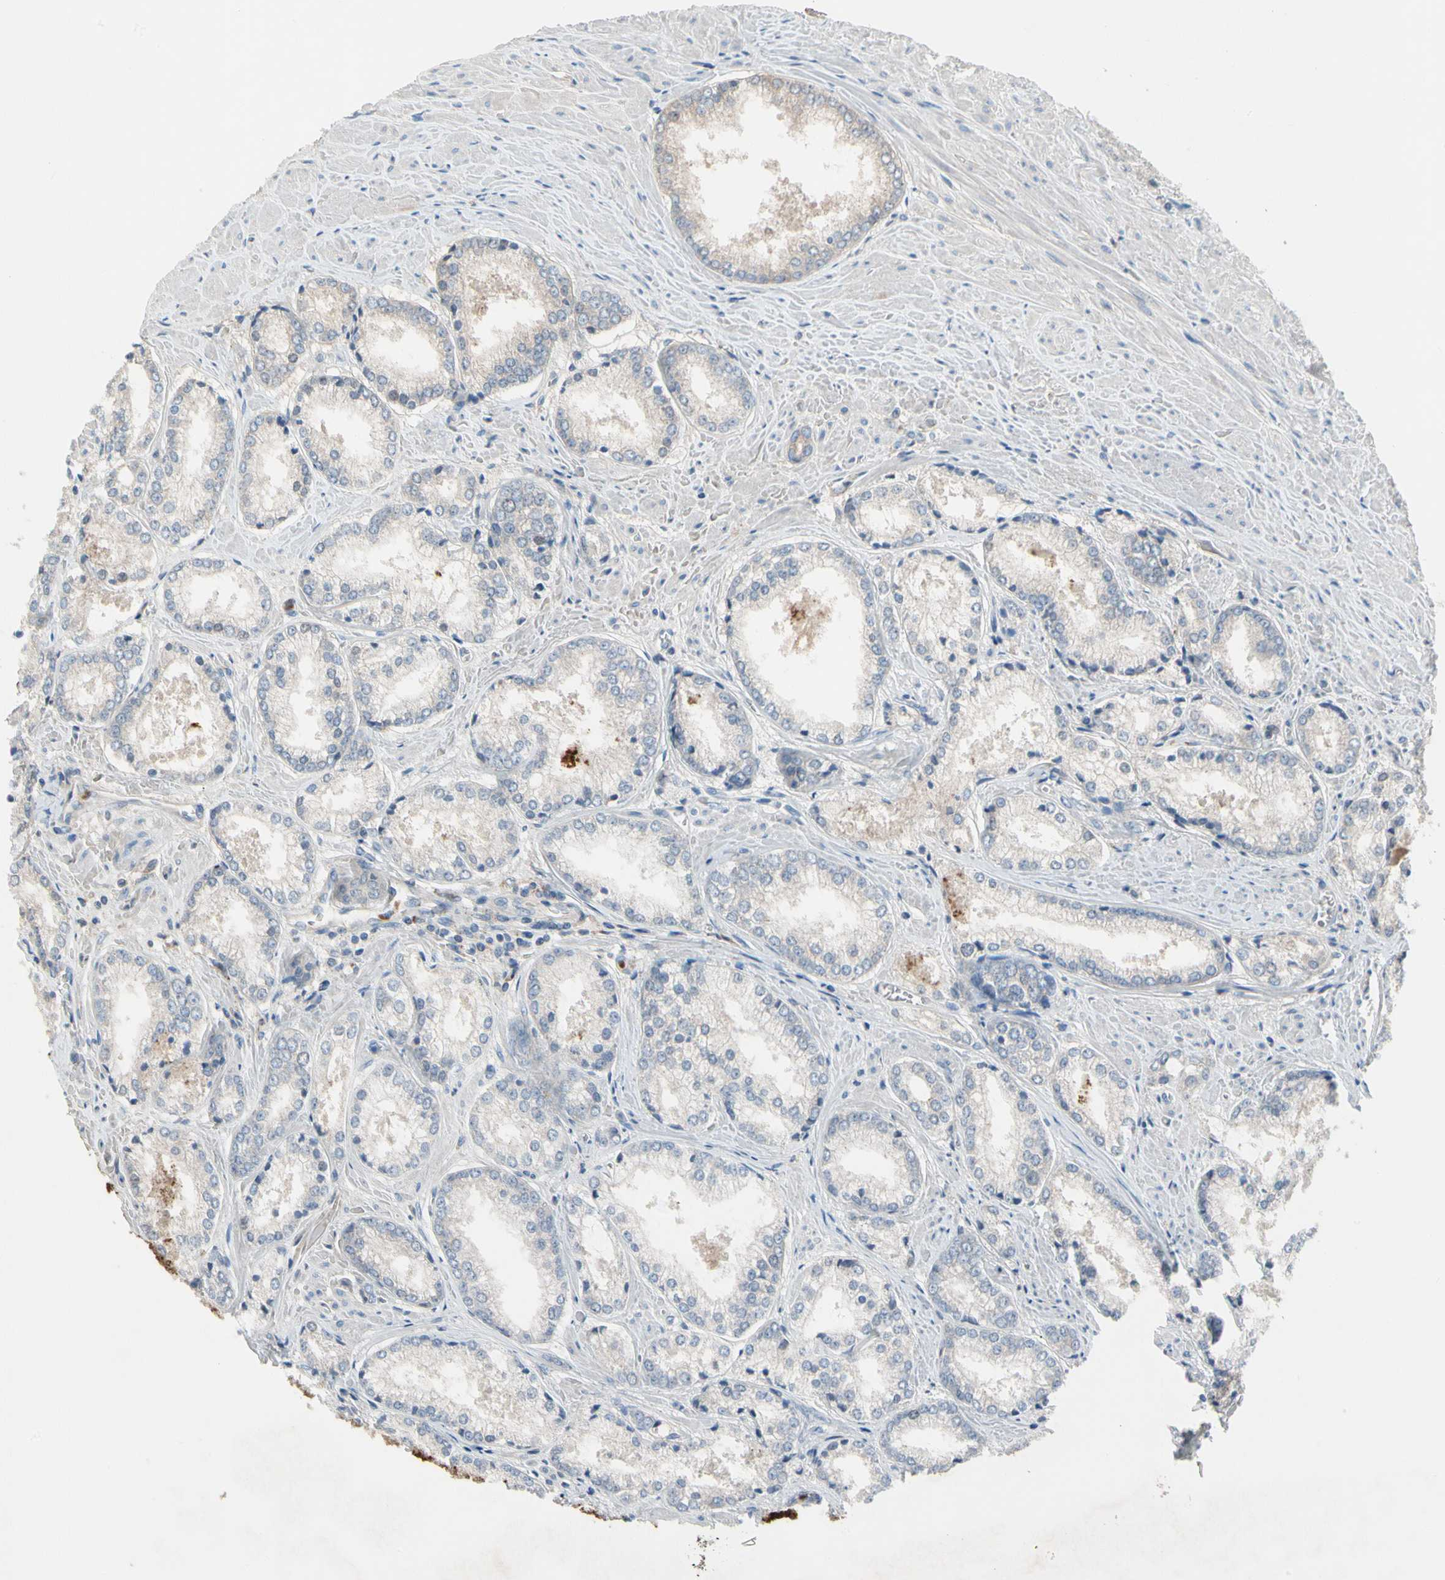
{"staining": {"intensity": "negative", "quantity": "none", "location": "none"}, "tissue": "prostate cancer", "cell_type": "Tumor cells", "image_type": "cancer", "snomed": [{"axis": "morphology", "description": "Adenocarcinoma, Low grade"}, {"axis": "topography", "description": "Prostate"}], "caption": "The histopathology image shows no significant expression in tumor cells of prostate cancer. (Brightfield microscopy of DAB (3,3'-diaminobenzidine) immunohistochemistry (IHC) at high magnification).", "gene": "HJURP", "patient": {"sex": "male", "age": 64}}